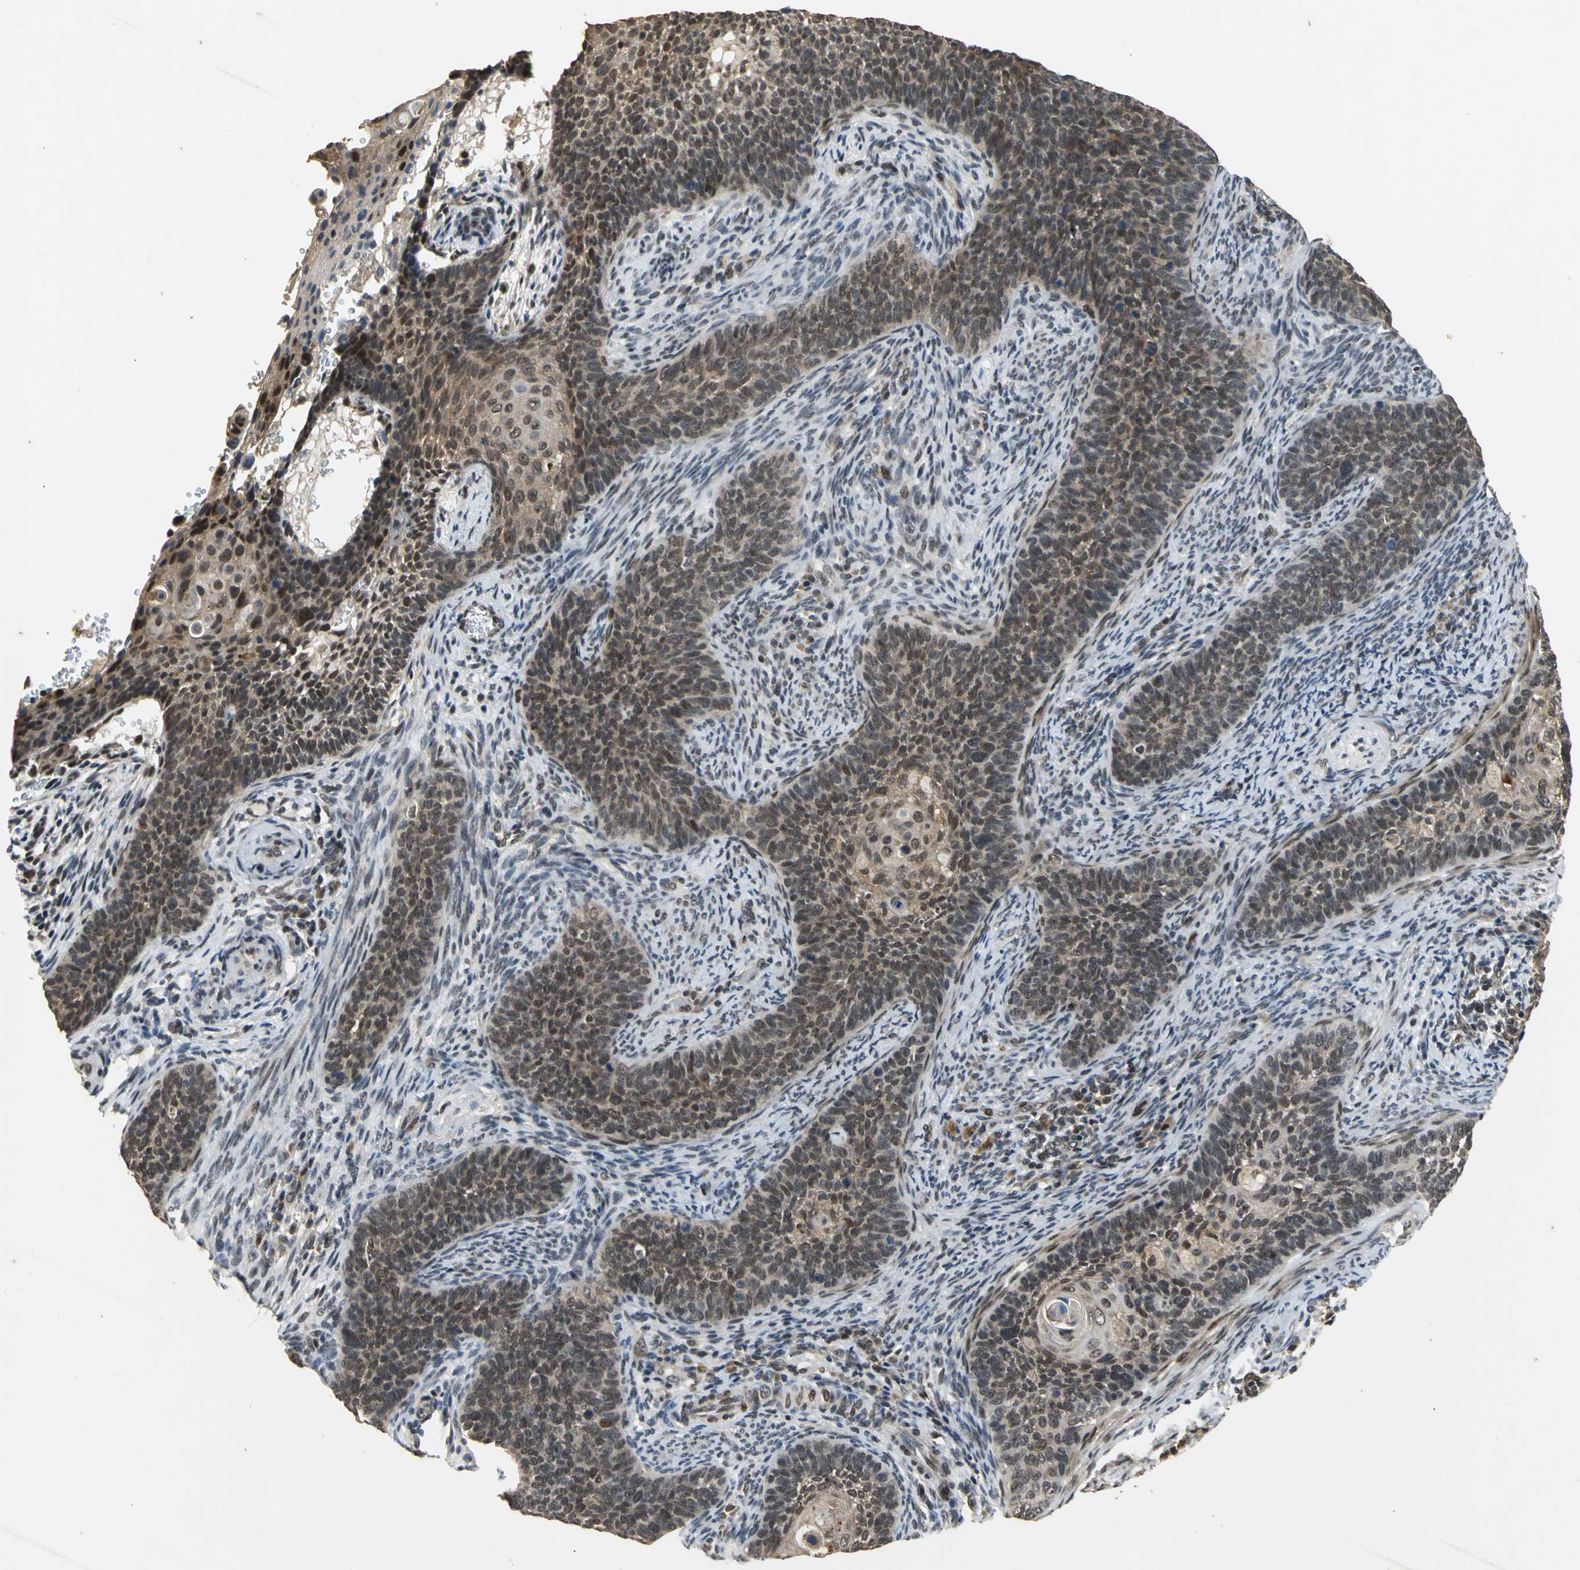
{"staining": {"intensity": "weak", "quantity": "25%-75%", "location": "cytoplasmic/membranous"}, "tissue": "cervical cancer", "cell_type": "Tumor cells", "image_type": "cancer", "snomed": [{"axis": "morphology", "description": "Squamous cell carcinoma, NOS"}, {"axis": "topography", "description": "Cervix"}], "caption": "An image of cervical squamous cell carcinoma stained for a protein exhibits weak cytoplasmic/membranous brown staining in tumor cells.", "gene": "NOTCH3", "patient": {"sex": "female", "age": 33}}